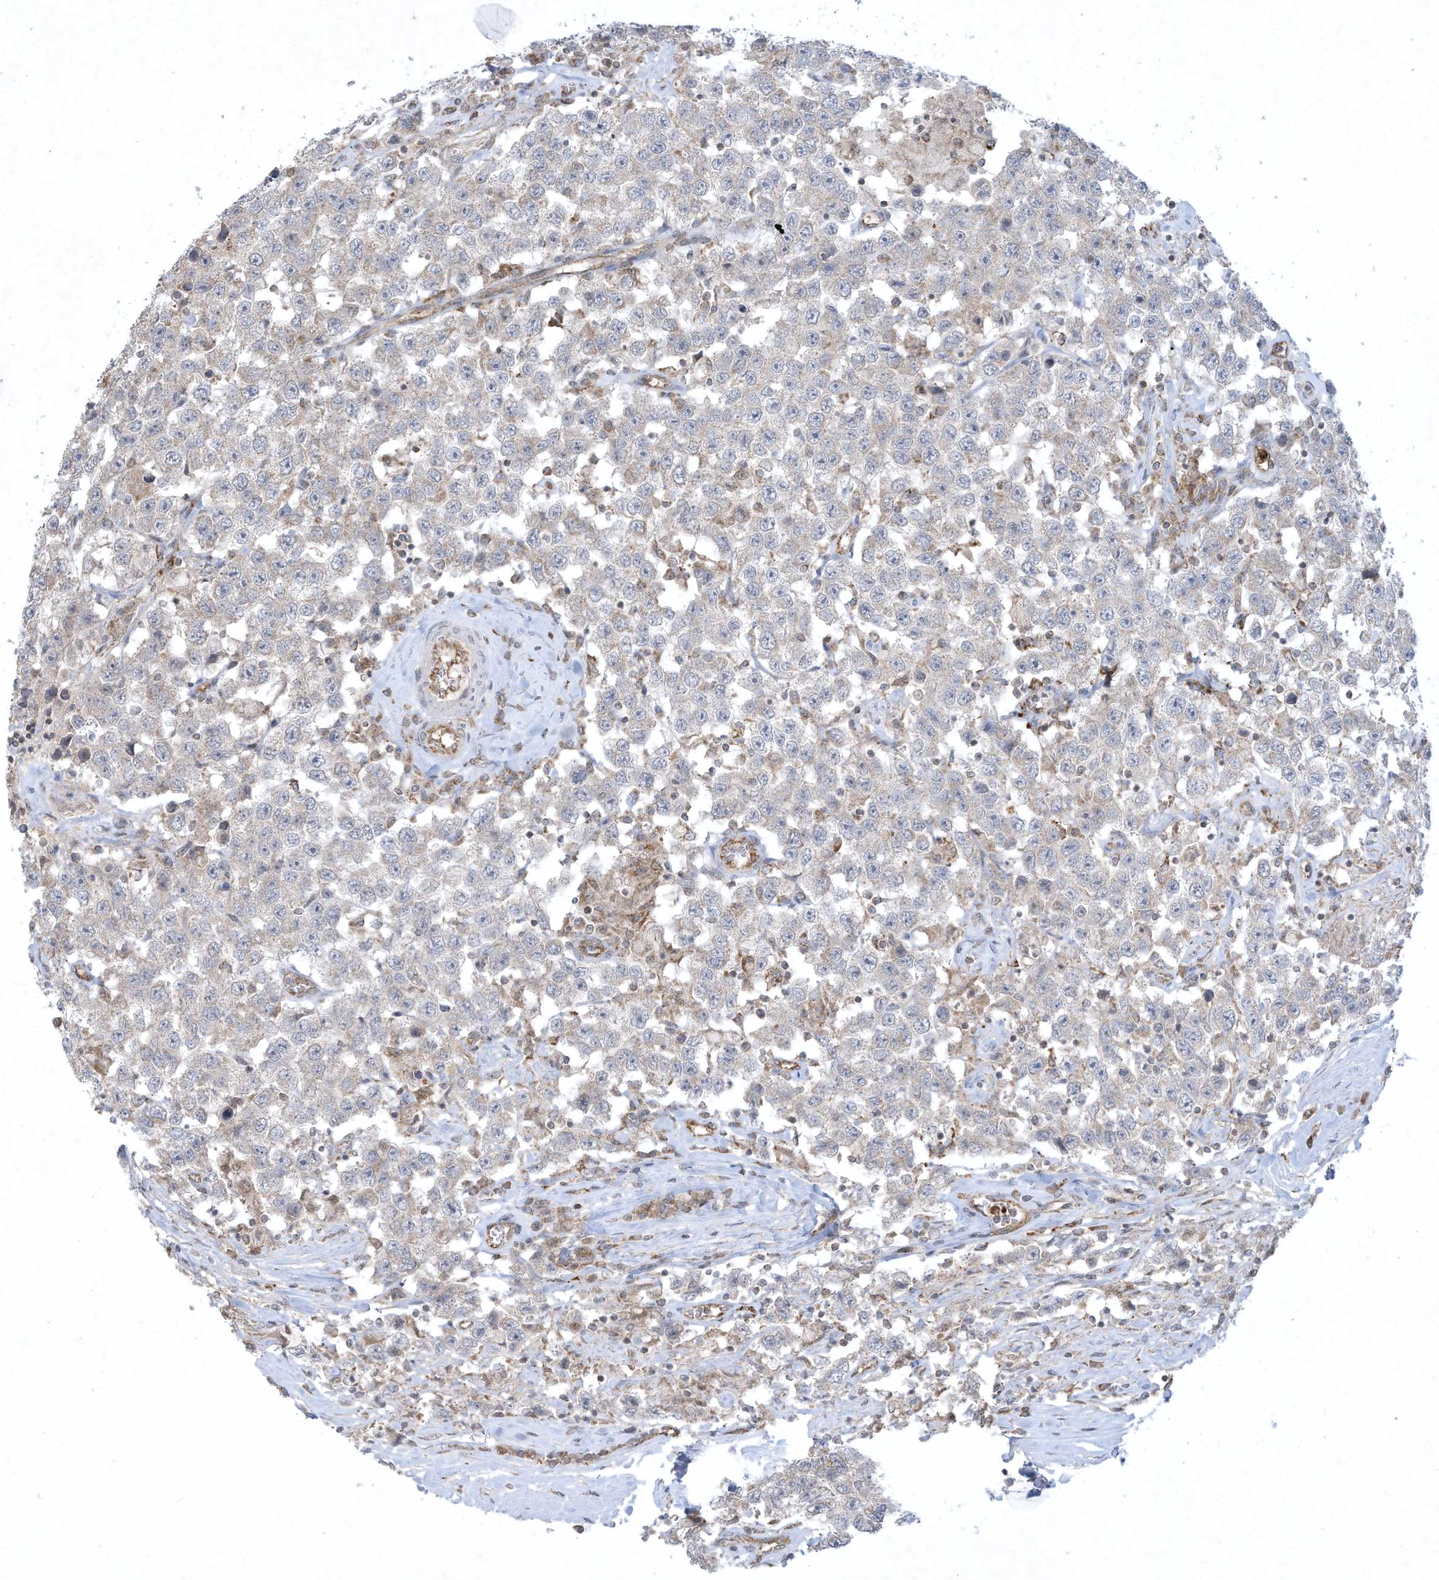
{"staining": {"intensity": "negative", "quantity": "none", "location": "none"}, "tissue": "testis cancer", "cell_type": "Tumor cells", "image_type": "cancer", "snomed": [{"axis": "morphology", "description": "Seminoma, NOS"}, {"axis": "topography", "description": "Testis"}], "caption": "Histopathology image shows no significant protein expression in tumor cells of testis cancer (seminoma).", "gene": "CHRNA4", "patient": {"sex": "male", "age": 41}}